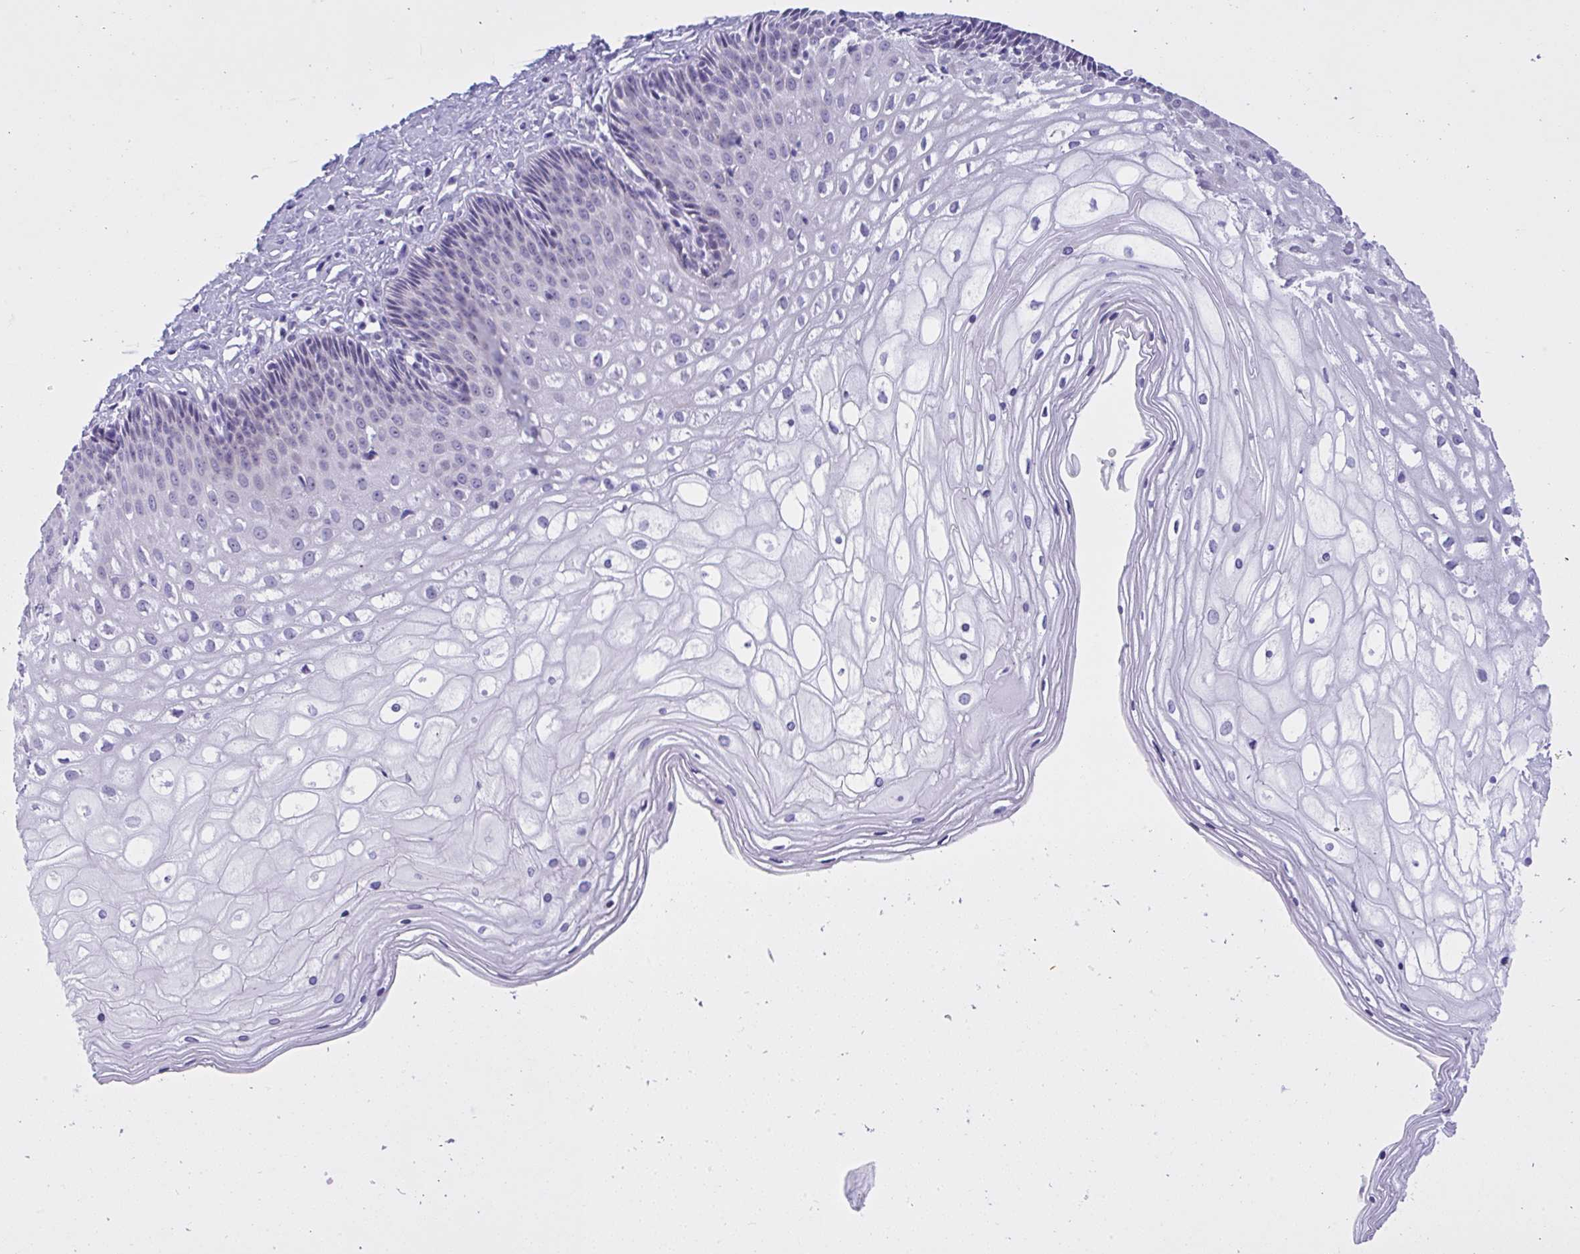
{"staining": {"intensity": "negative", "quantity": "none", "location": "none"}, "tissue": "cervix", "cell_type": "Glandular cells", "image_type": "normal", "snomed": [{"axis": "morphology", "description": "Normal tissue, NOS"}, {"axis": "topography", "description": "Cervix"}], "caption": "IHC histopathology image of normal cervix: cervix stained with DAB exhibits no significant protein expression in glandular cells.", "gene": "YBX2", "patient": {"sex": "female", "age": 36}}